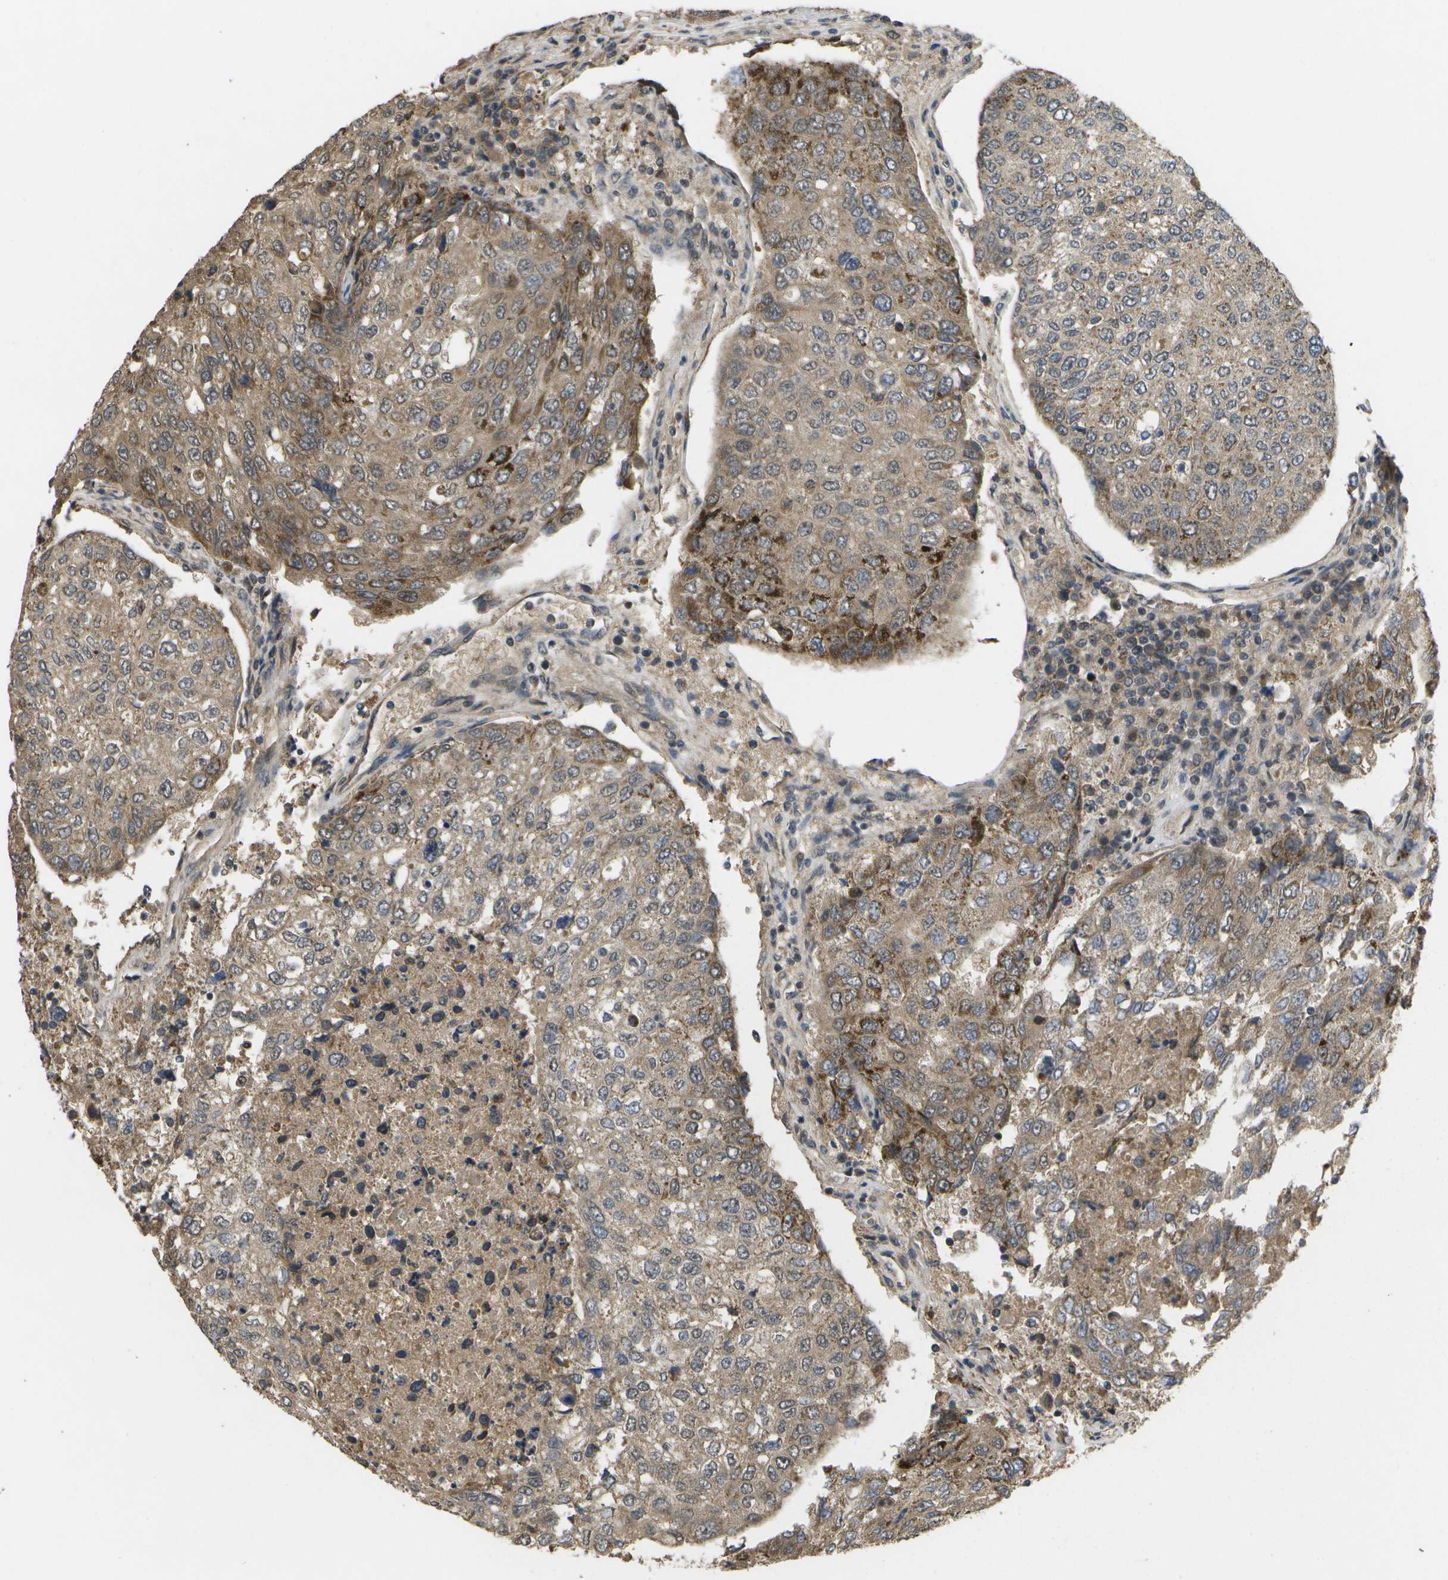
{"staining": {"intensity": "moderate", "quantity": ">75%", "location": "cytoplasmic/membranous"}, "tissue": "urothelial cancer", "cell_type": "Tumor cells", "image_type": "cancer", "snomed": [{"axis": "morphology", "description": "Urothelial carcinoma, High grade"}, {"axis": "topography", "description": "Lymph node"}, {"axis": "topography", "description": "Urinary bladder"}], "caption": "Immunohistochemistry (IHC) staining of urothelial carcinoma (high-grade), which displays medium levels of moderate cytoplasmic/membranous expression in about >75% of tumor cells indicating moderate cytoplasmic/membranous protein positivity. The staining was performed using DAB (brown) for protein detection and nuclei were counterstained in hematoxylin (blue).", "gene": "ALAS1", "patient": {"sex": "male", "age": 51}}